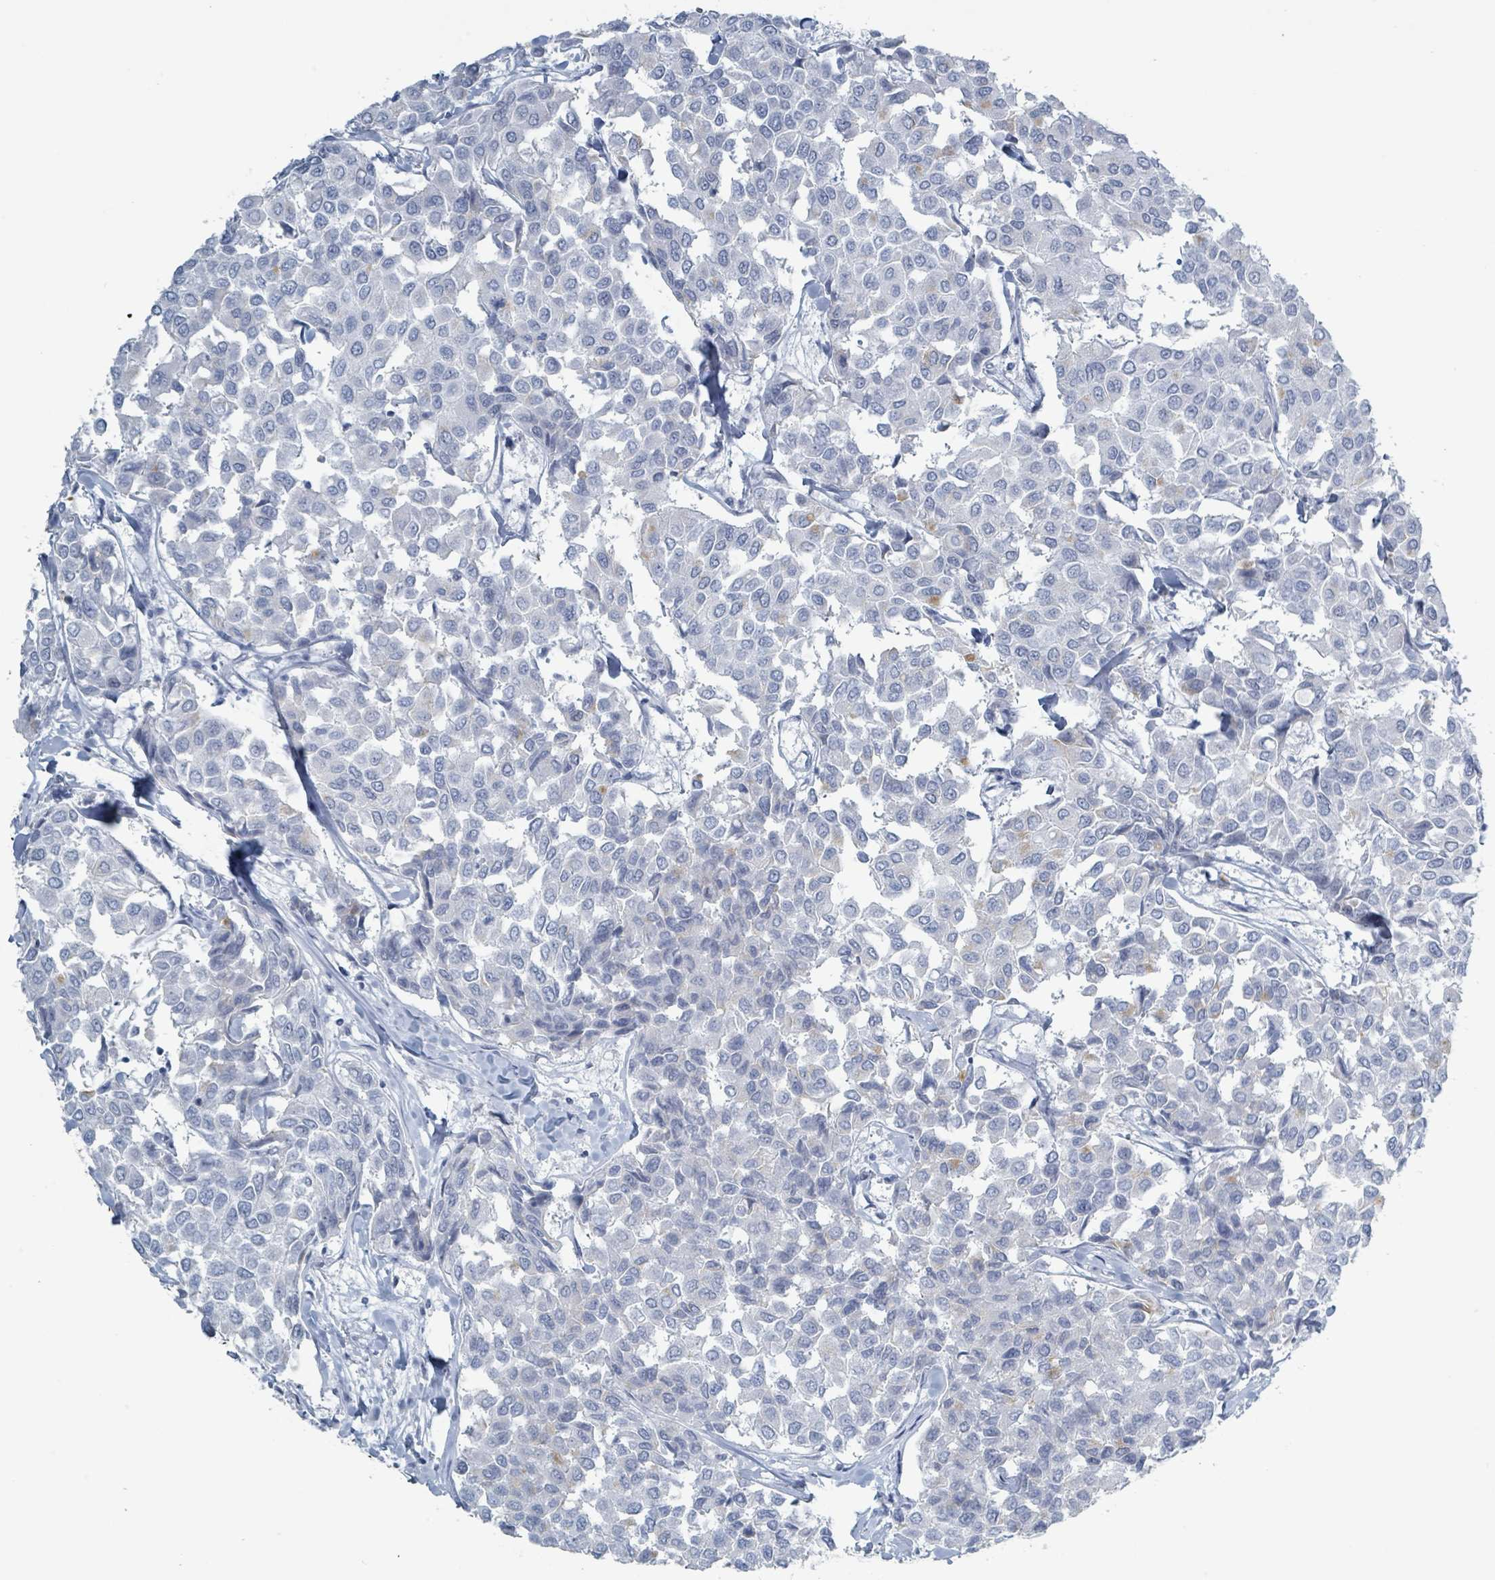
{"staining": {"intensity": "negative", "quantity": "none", "location": "none"}, "tissue": "breast cancer", "cell_type": "Tumor cells", "image_type": "cancer", "snomed": [{"axis": "morphology", "description": "Duct carcinoma"}, {"axis": "topography", "description": "Breast"}], "caption": "DAB immunohistochemical staining of human breast cancer exhibits no significant staining in tumor cells. (Stains: DAB immunohistochemistry (IHC) with hematoxylin counter stain, Microscopy: brightfield microscopy at high magnification).", "gene": "GPR15LG", "patient": {"sex": "female", "age": 55}}